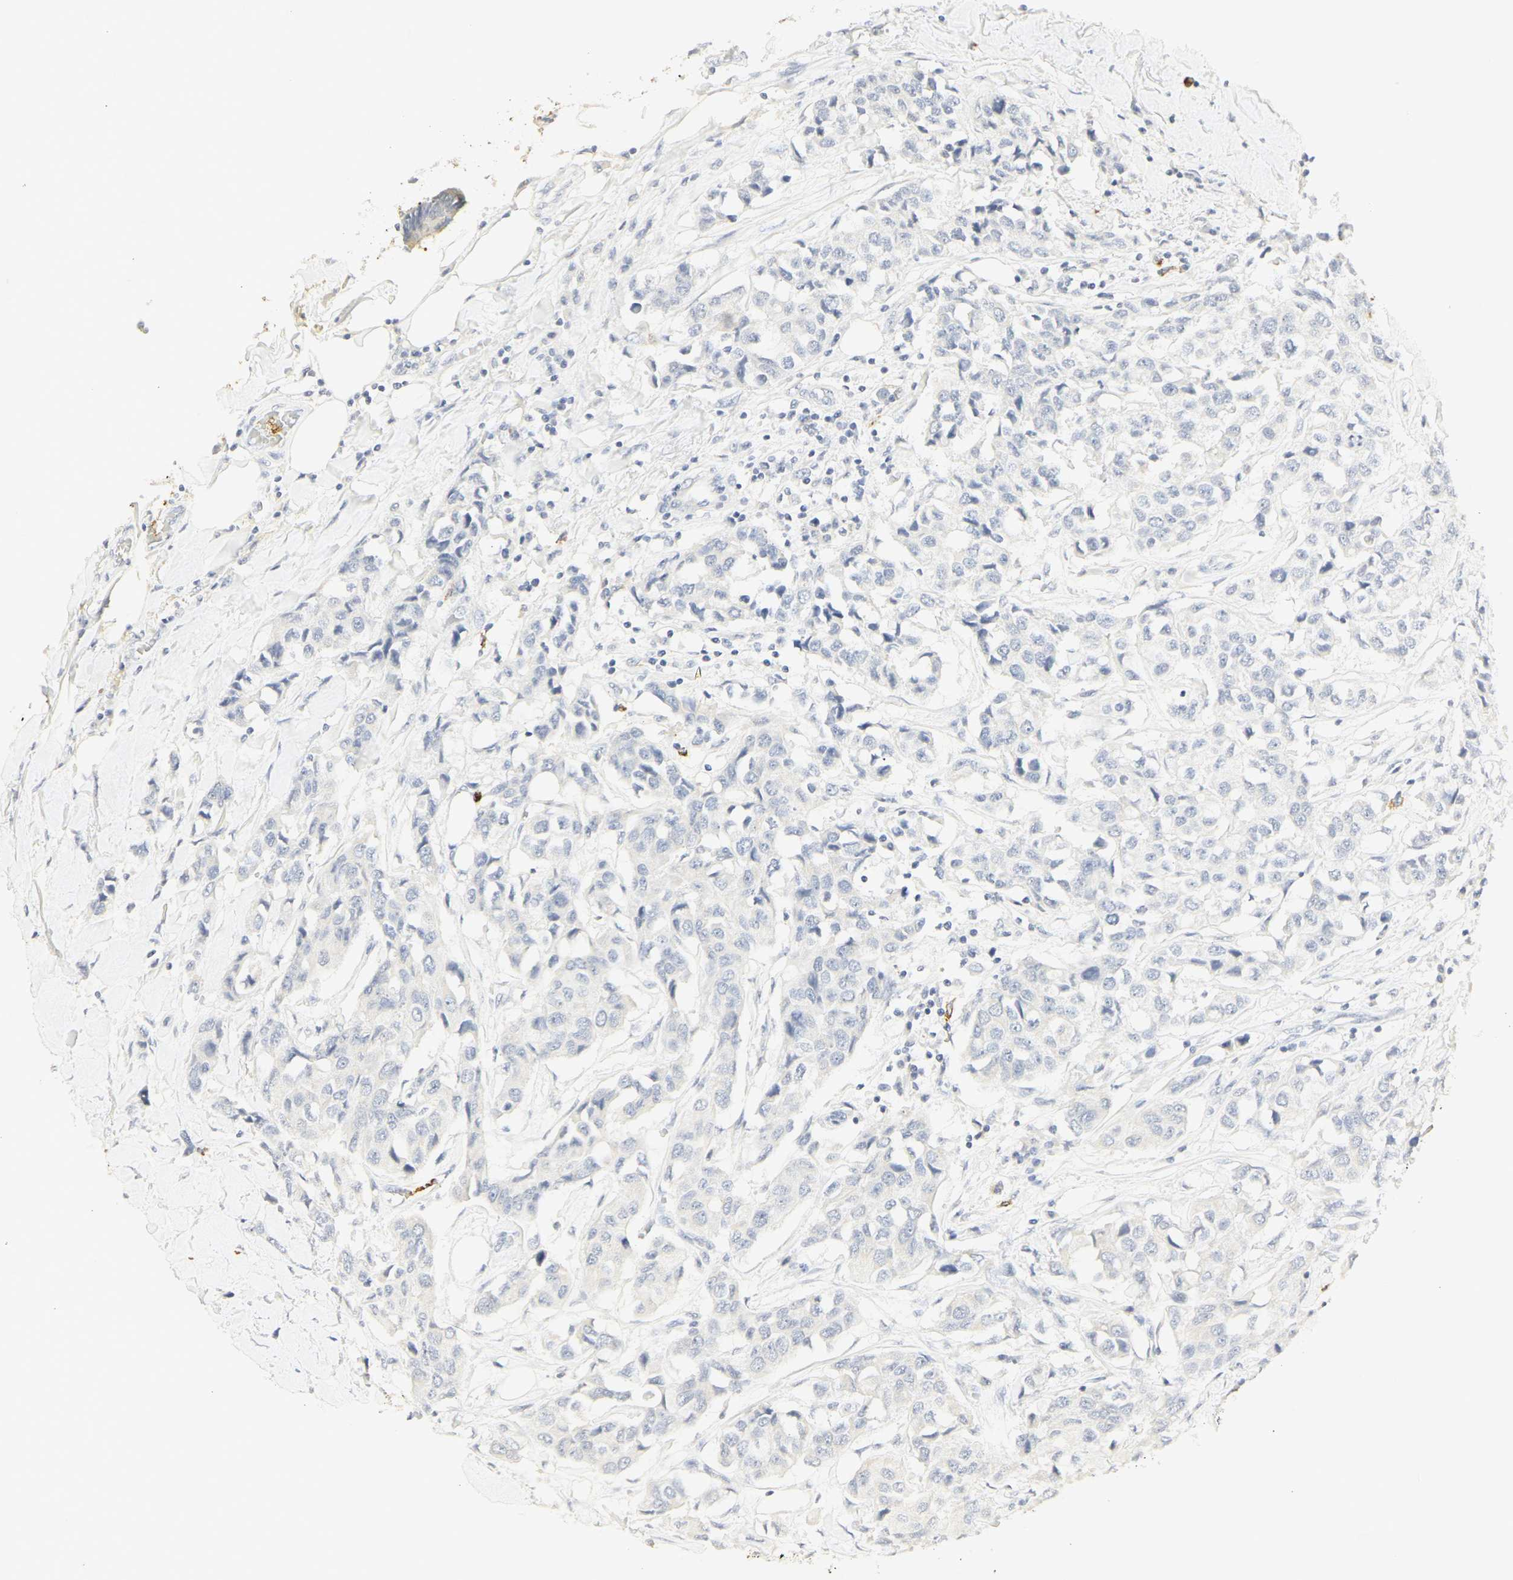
{"staining": {"intensity": "negative", "quantity": "none", "location": "none"}, "tissue": "breast cancer", "cell_type": "Tumor cells", "image_type": "cancer", "snomed": [{"axis": "morphology", "description": "Duct carcinoma"}, {"axis": "topography", "description": "Breast"}], "caption": "The immunohistochemistry (IHC) photomicrograph has no significant positivity in tumor cells of breast invasive ductal carcinoma tissue.", "gene": "MPO", "patient": {"sex": "female", "age": 80}}